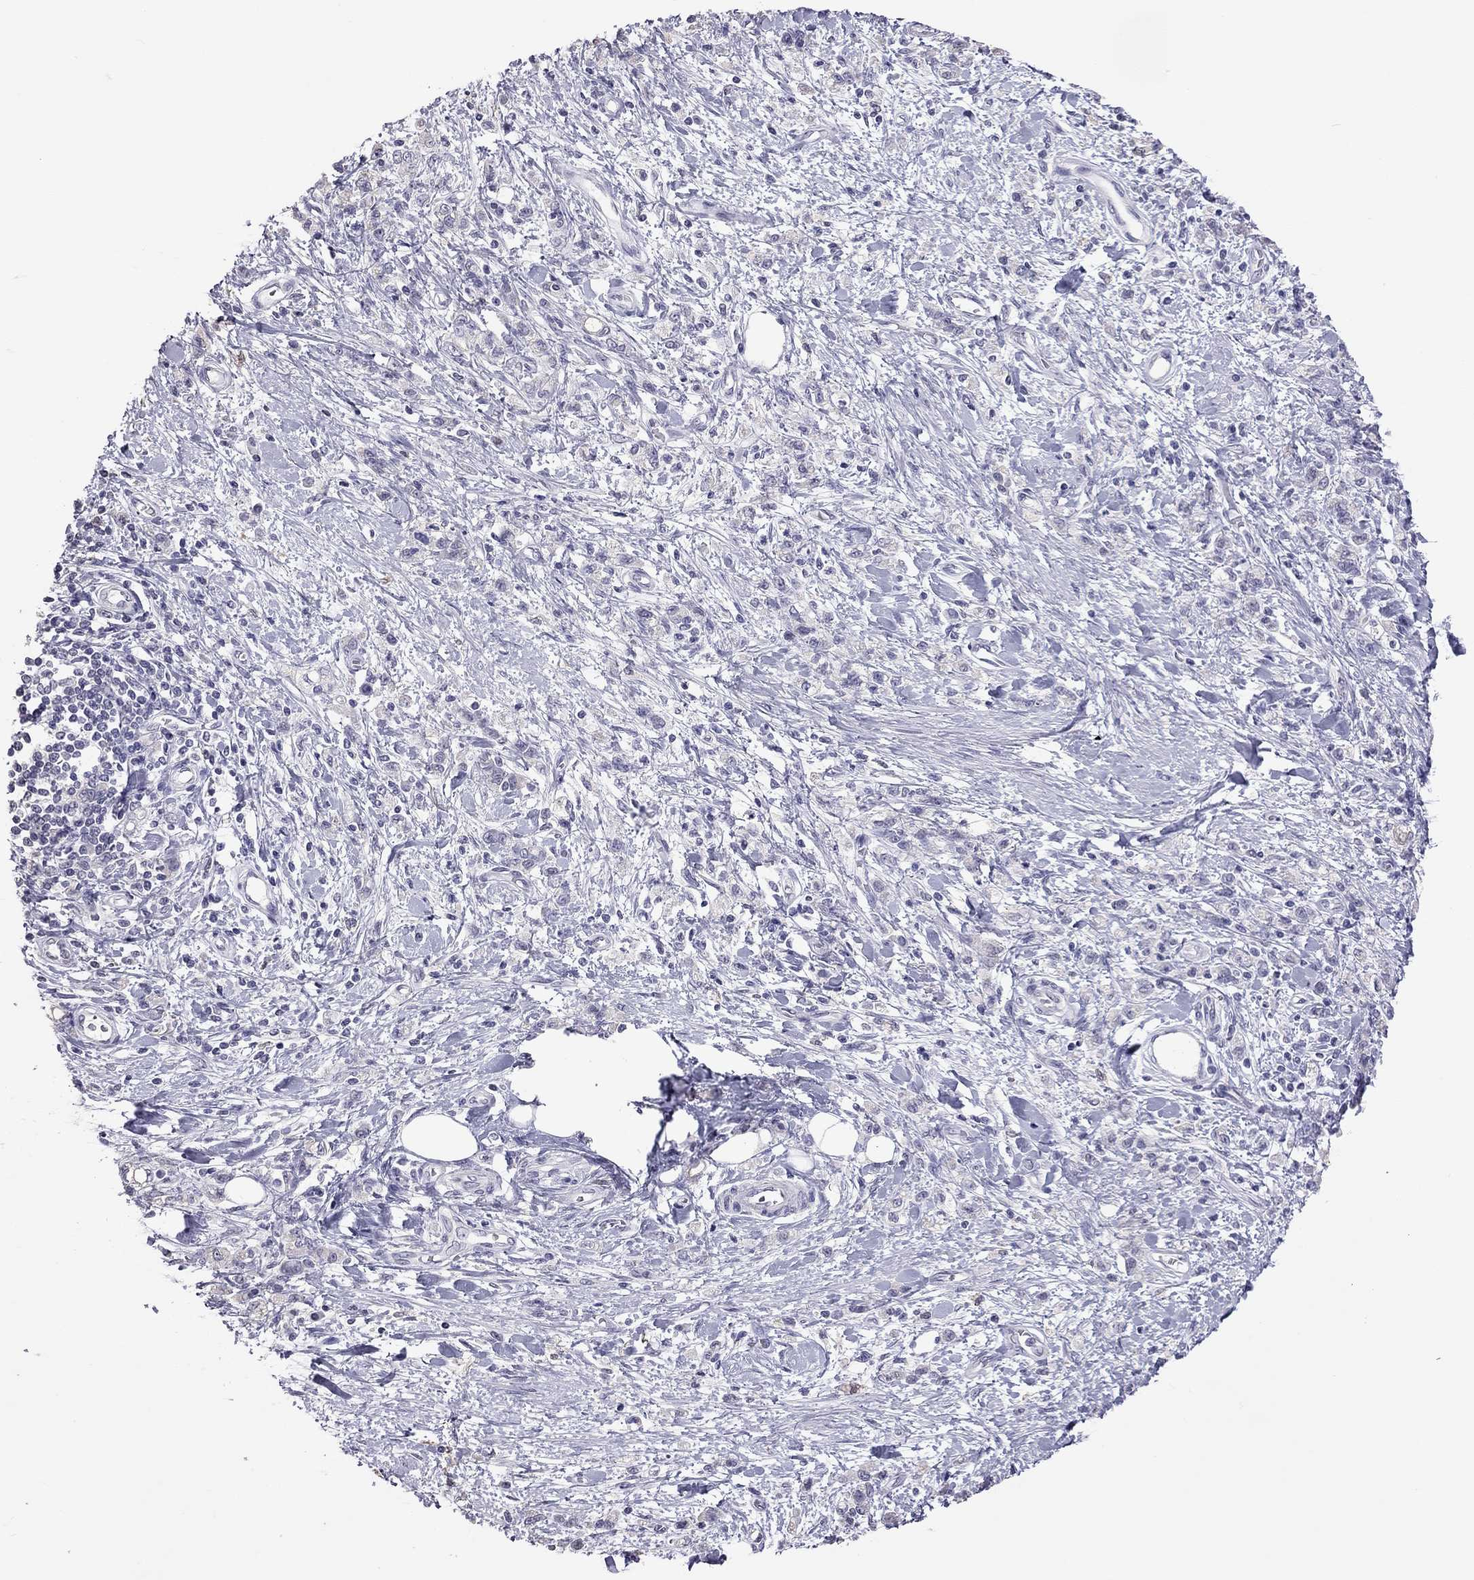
{"staining": {"intensity": "negative", "quantity": "none", "location": "none"}, "tissue": "stomach cancer", "cell_type": "Tumor cells", "image_type": "cancer", "snomed": [{"axis": "morphology", "description": "Adenocarcinoma, NOS"}, {"axis": "topography", "description": "Stomach"}], "caption": "IHC of stomach cancer (adenocarcinoma) exhibits no staining in tumor cells.", "gene": "PPP1R3A", "patient": {"sex": "male", "age": 77}}